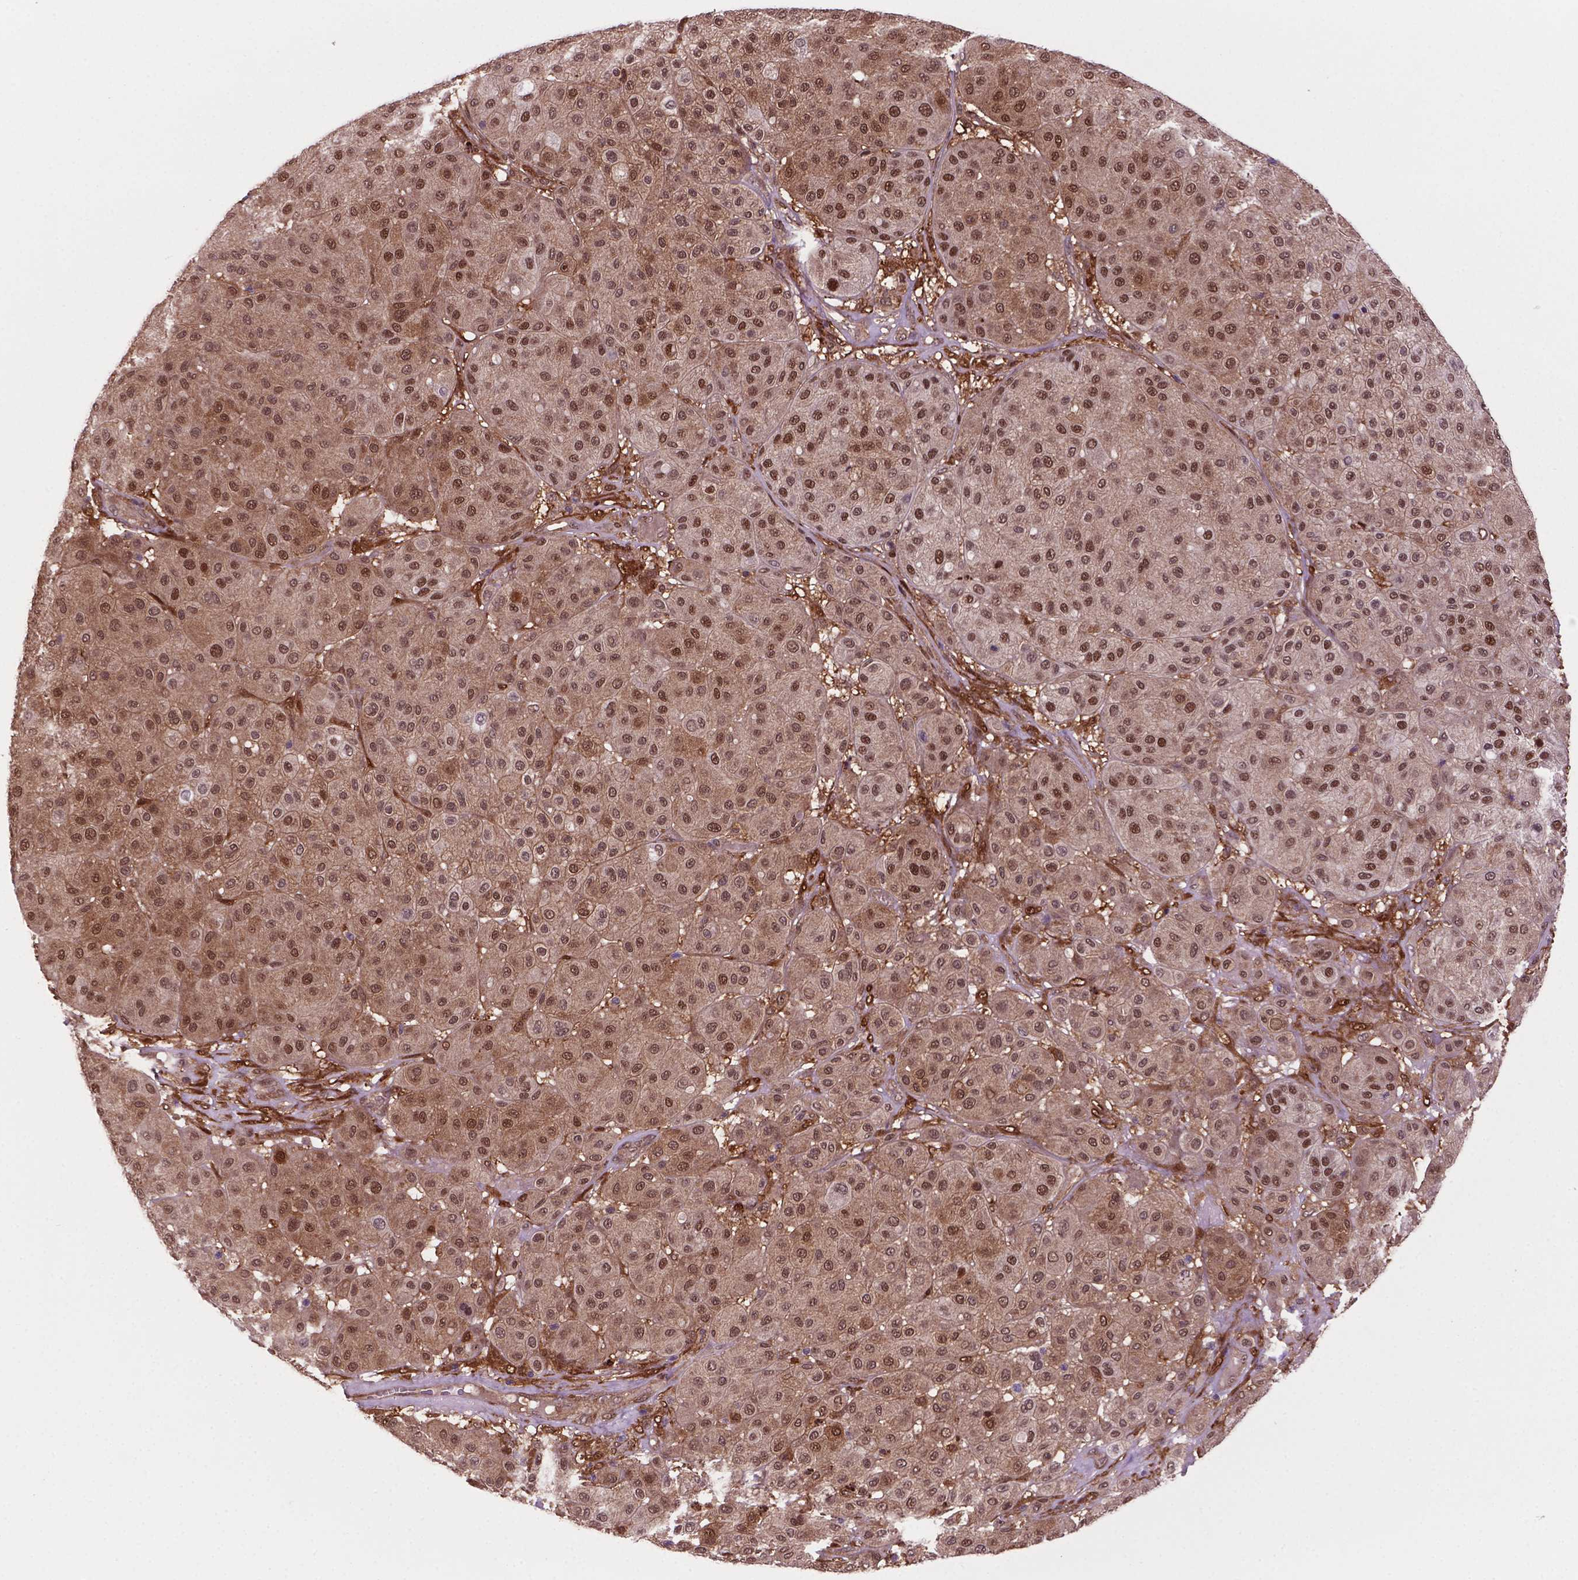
{"staining": {"intensity": "weak", "quantity": ">75%", "location": "cytoplasmic/membranous,nuclear"}, "tissue": "melanoma", "cell_type": "Tumor cells", "image_type": "cancer", "snomed": [{"axis": "morphology", "description": "Malignant melanoma, Metastatic site"}, {"axis": "topography", "description": "Smooth muscle"}], "caption": "A histopathology image of malignant melanoma (metastatic site) stained for a protein demonstrates weak cytoplasmic/membranous and nuclear brown staining in tumor cells.", "gene": "PLIN3", "patient": {"sex": "male", "age": 41}}